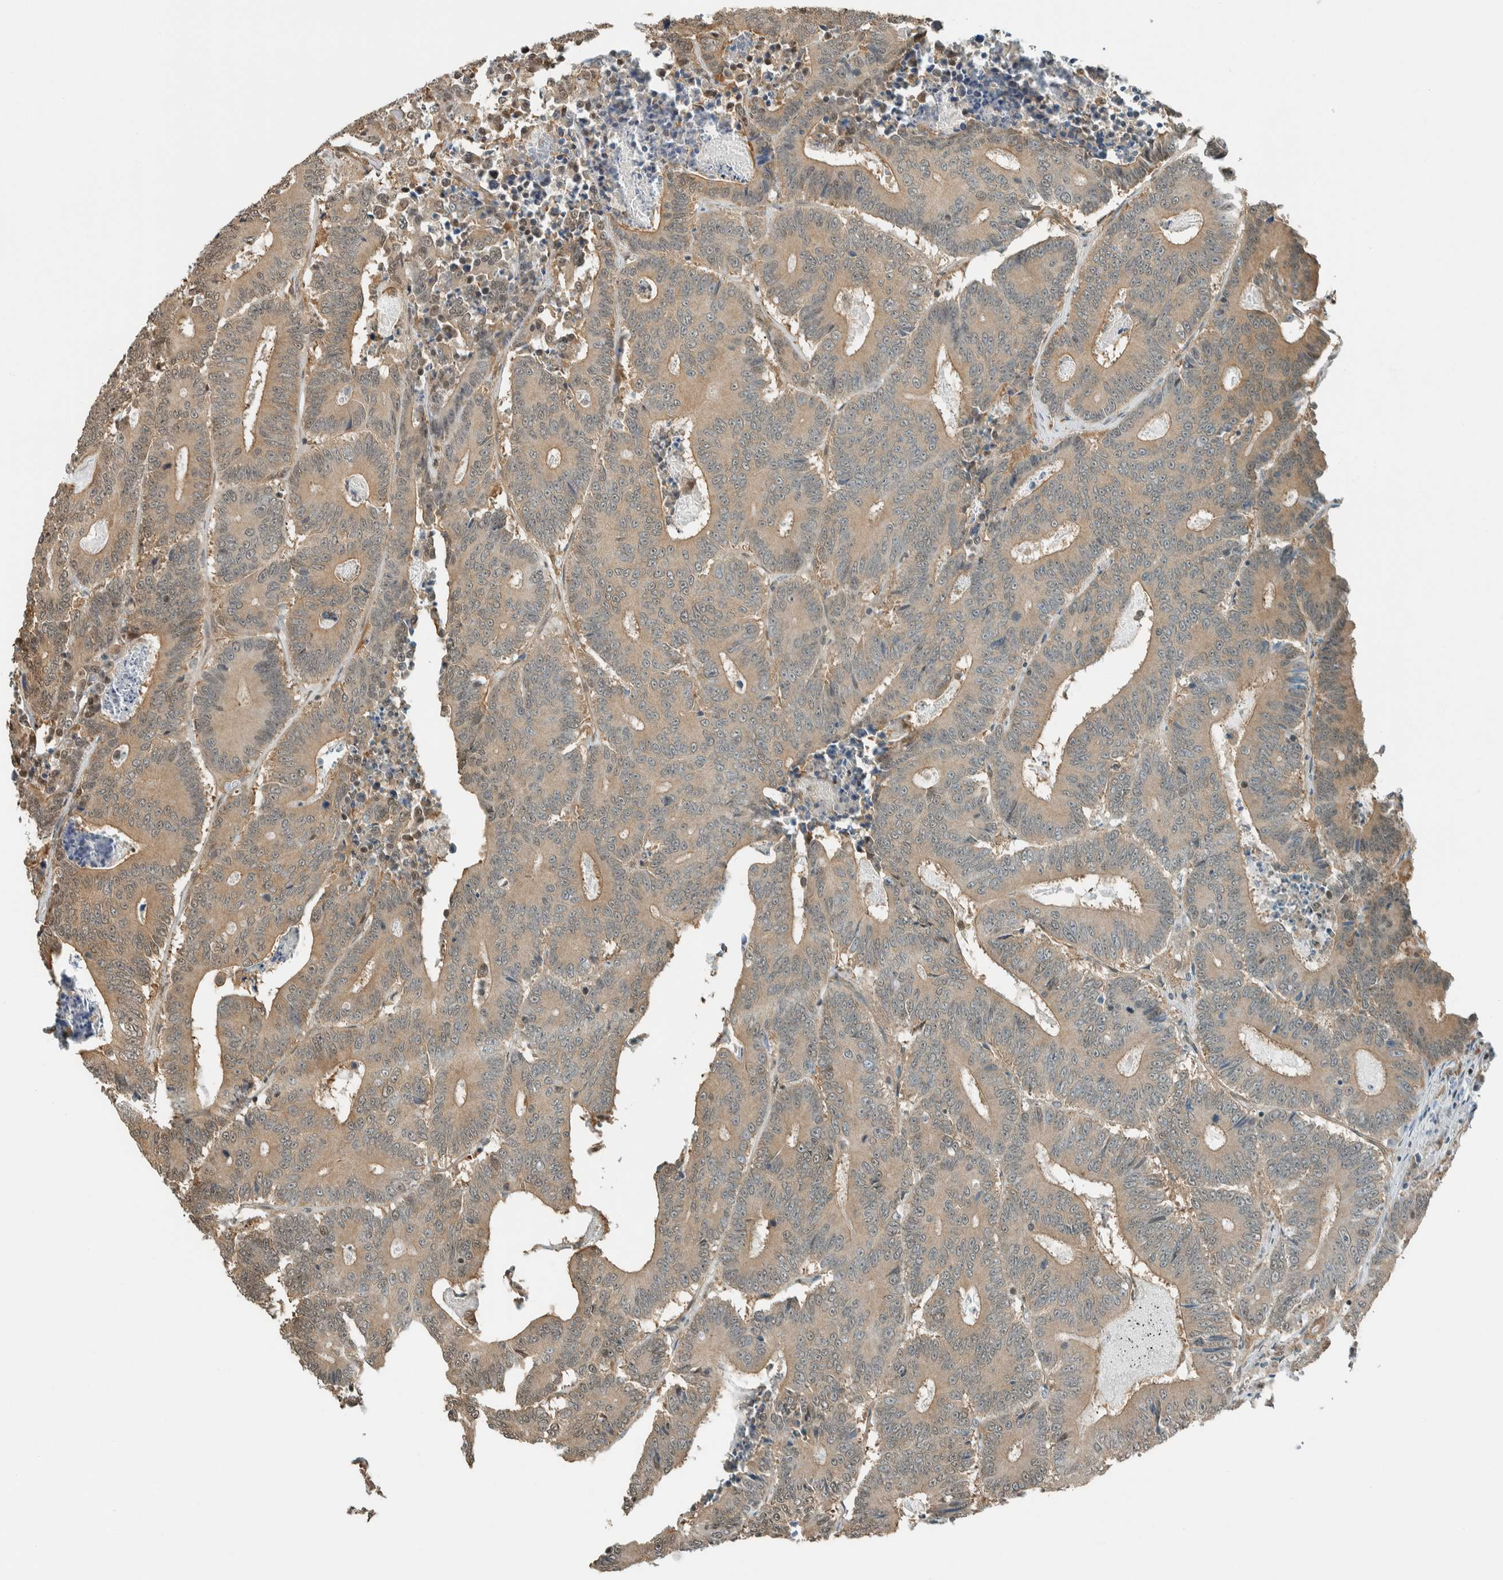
{"staining": {"intensity": "weak", "quantity": ">75%", "location": "cytoplasmic/membranous"}, "tissue": "colorectal cancer", "cell_type": "Tumor cells", "image_type": "cancer", "snomed": [{"axis": "morphology", "description": "Adenocarcinoma, NOS"}, {"axis": "topography", "description": "Colon"}], "caption": "Colorectal adenocarcinoma was stained to show a protein in brown. There is low levels of weak cytoplasmic/membranous expression in about >75% of tumor cells.", "gene": "NIBAN2", "patient": {"sex": "male", "age": 83}}